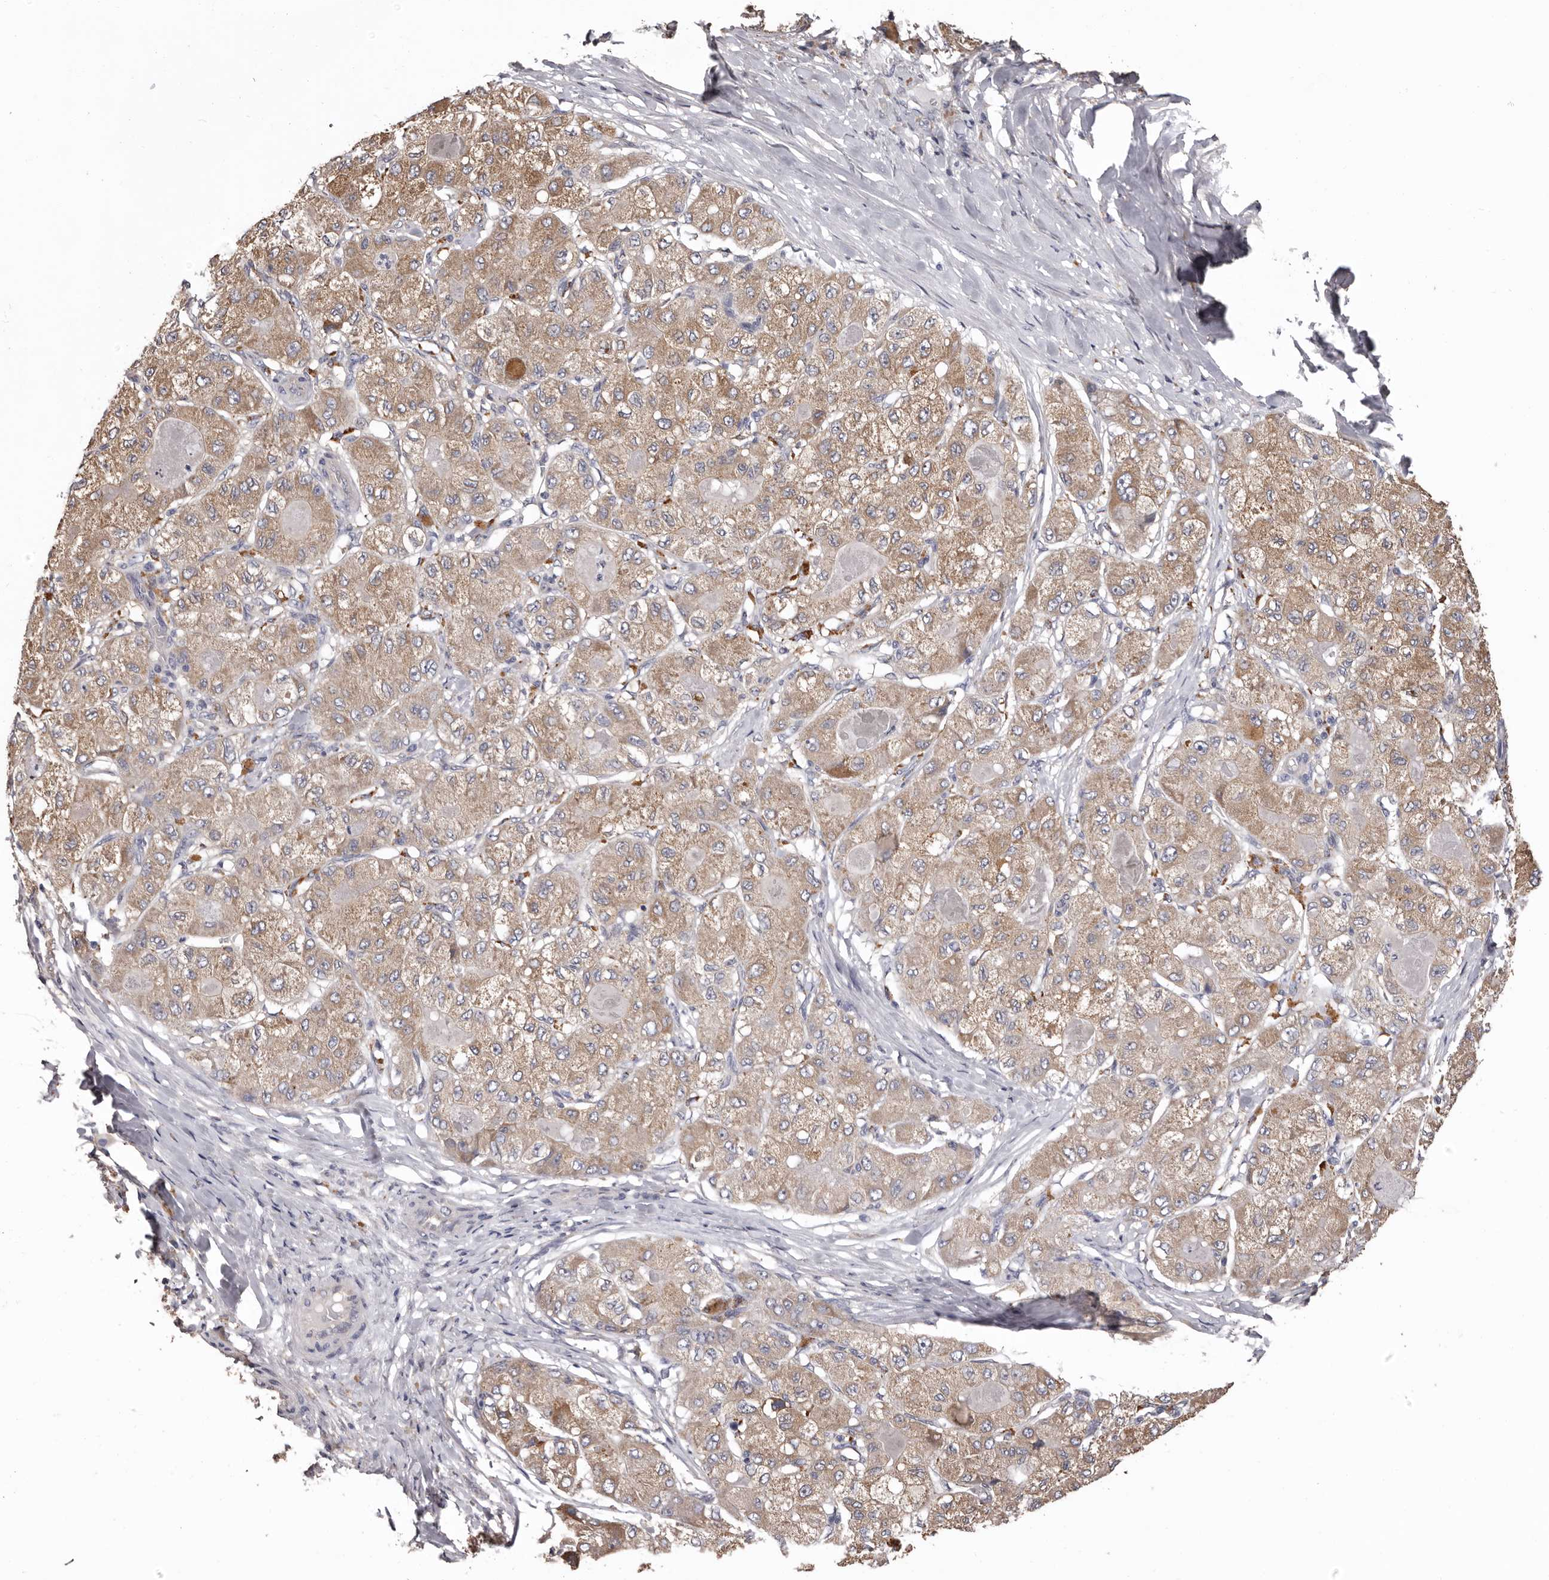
{"staining": {"intensity": "weak", "quantity": ">75%", "location": "cytoplasmic/membranous"}, "tissue": "liver cancer", "cell_type": "Tumor cells", "image_type": "cancer", "snomed": [{"axis": "morphology", "description": "Carcinoma, Hepatocellular, NOS"}, {"axis": "topography", "description": "Liver"}], "caption": "Hepatocellular carcinoma (liver) stained with a protein marker shows weak staining in tumor cells.", "gene": "ETNK1", "patient": {"sex": "male", "age": 80}}